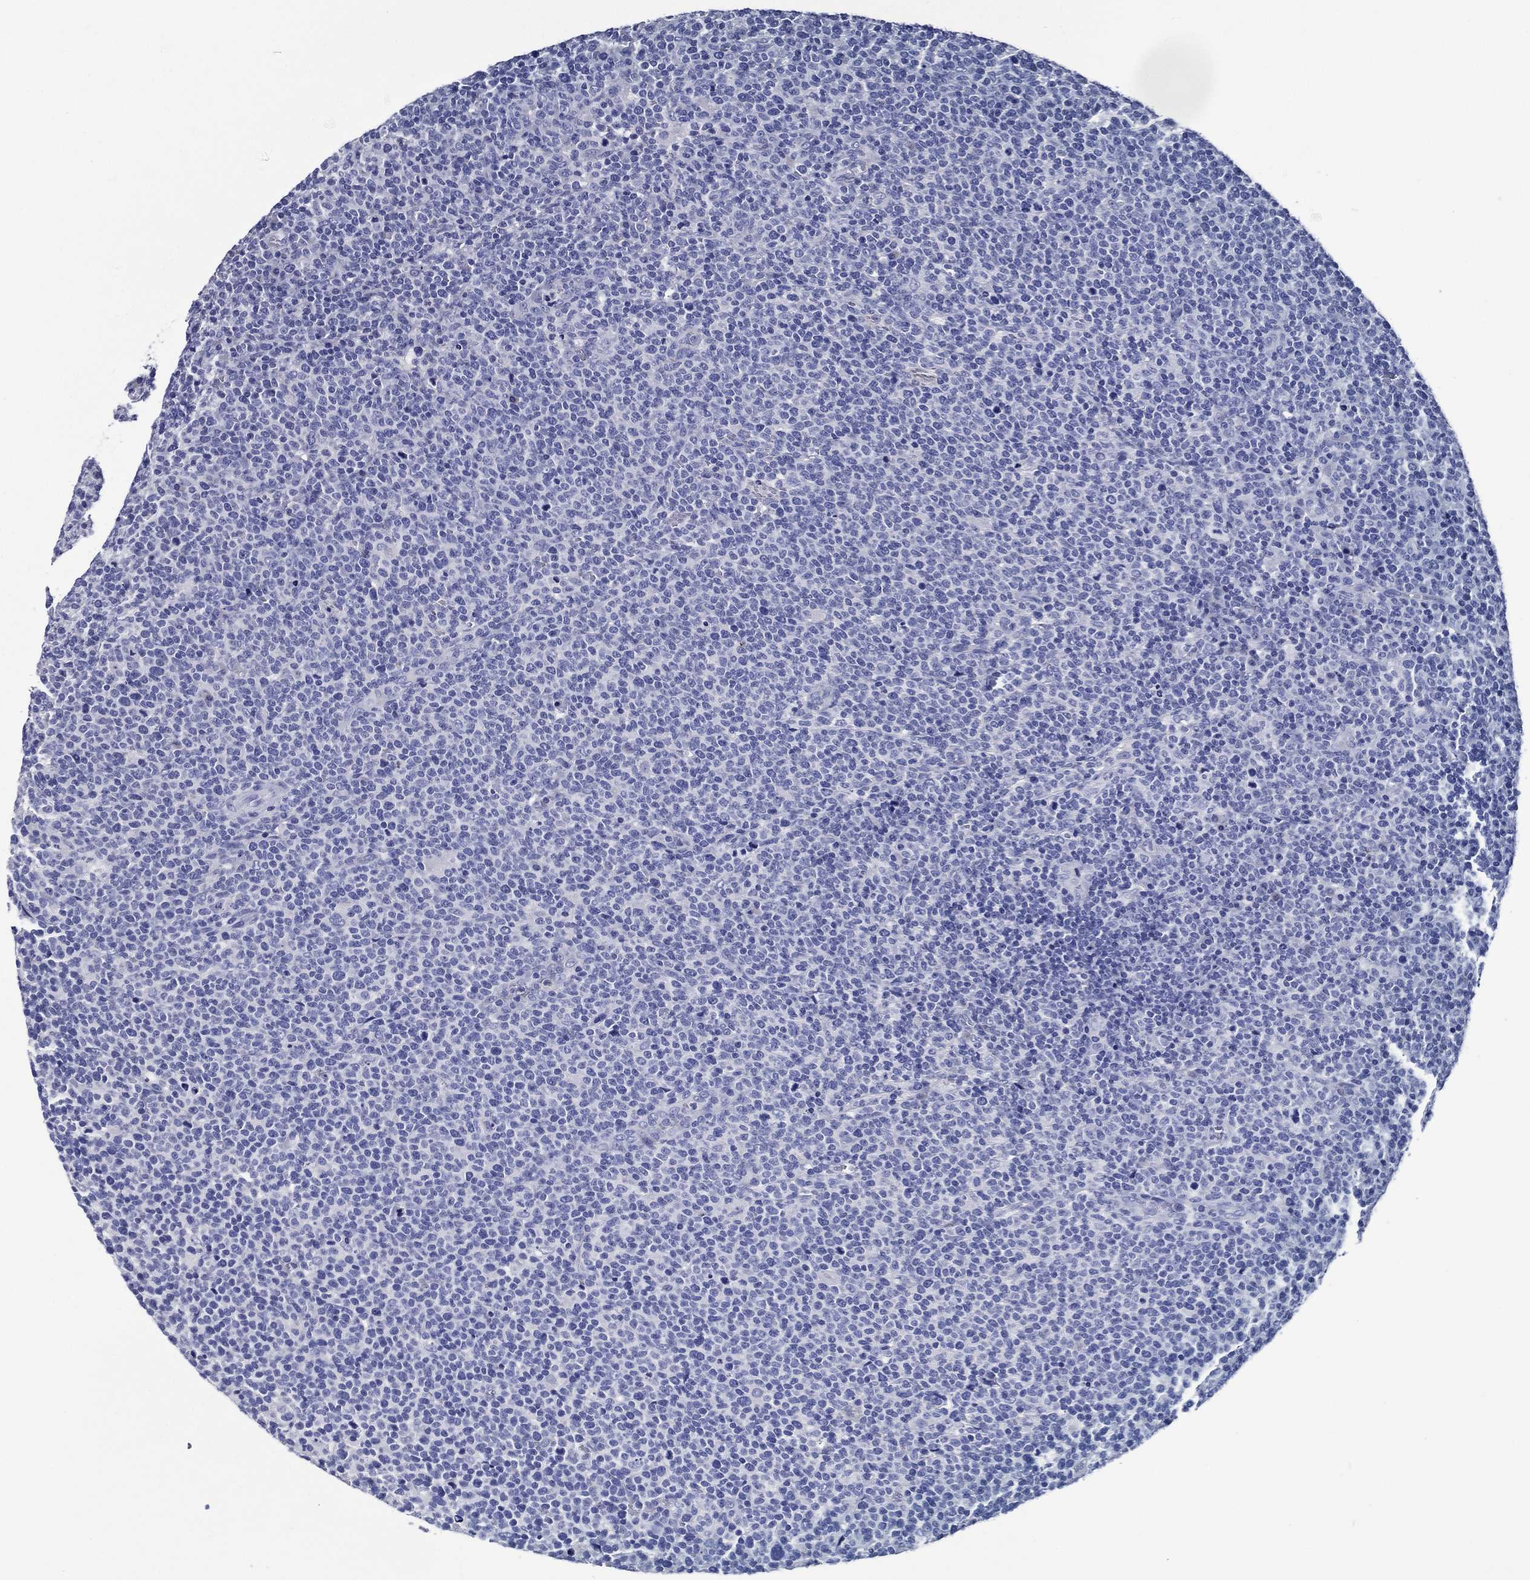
{"staining": {"intensity": "negative", "quantity": "none", "location": "none"}, "tissue": "lymphoma", "cell_type": "Tumor cells", "image_type": "cancer", "snomed": [{"axis": "morphology", "description": "Malignant lymphoma, non-Hodgkin's type, High grade"}, {"axis": "topography", "description": "Lymph node"}], "caption": "Tumor cells are negative for brown protein staining in lymphoma.", "gene": "ACE2", "patient": {"sex": "male", "age": 61}}